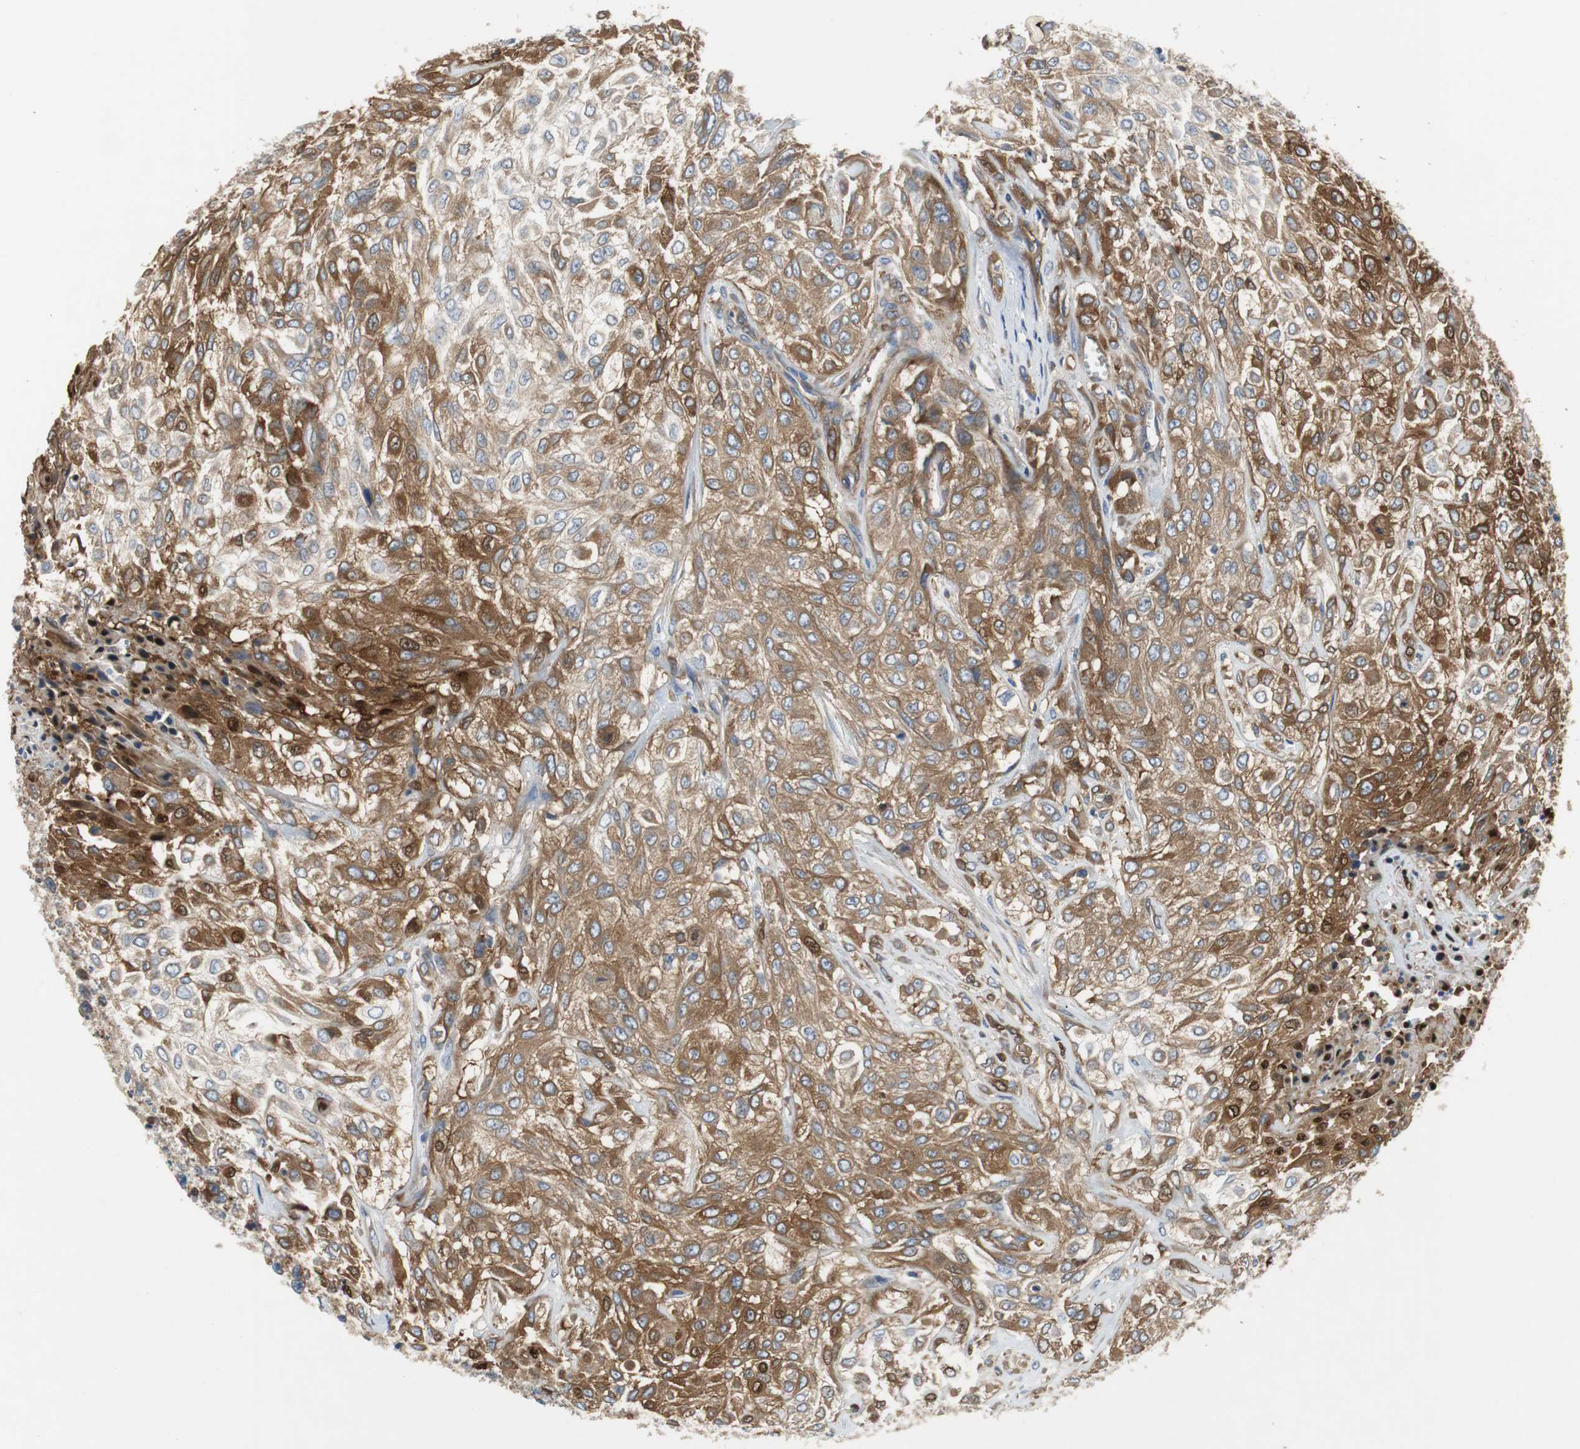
{"staining": {"intensity": "moderate", "quantity": ">75%", "location": "cytoplasmic/membranous"}, "tissue": "urothelial cancer", "cell_type": "Tumor cells", "image_type": "cancer", "snomed": [{"axis": "morphology", "description": "Urothelial carcinoma, High grade"}, {"axis": "topography", "description": "Urinary bladder"}], "caption": "A brown stain labels moderate cytoplasmic/membranous positivity of a protein in human urothelial cancer tumor cells.", "gene": "GYS1", "patient": {"sex": "male", "age": 57}}